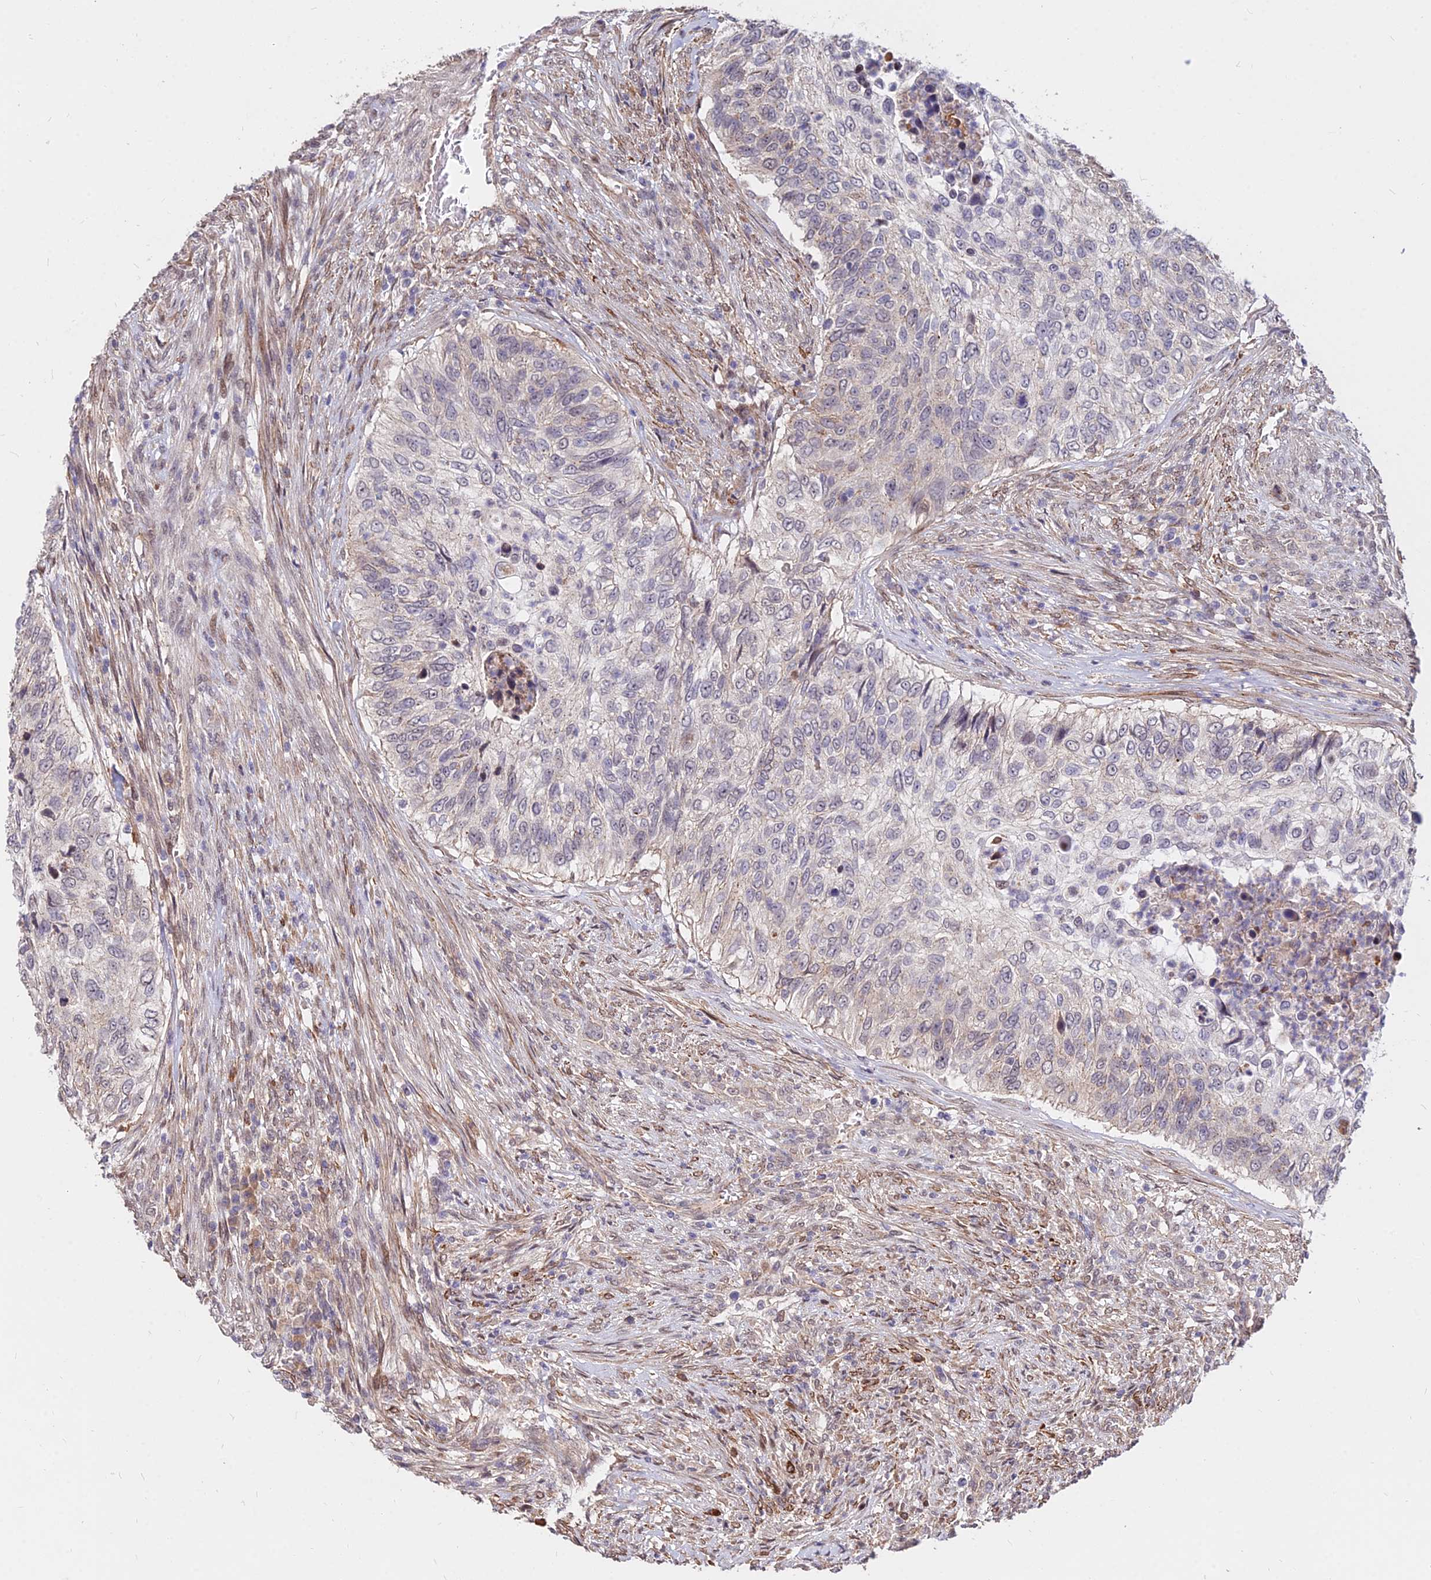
{"staining": {"intensity": "negative", "quantity": "none", "location": "none"}, "tissue": "urothelial cancer", "cell_type": "Tumor cells", "image_type": "cancer", "snomed": [{"axis": "morphology", "description": "Urothelial carcinoma, High grade"}, {"axis": "topography", "description": "Urinary bladder"}], "caption": "There is no significant staining in tumor cells of urothelial cancer.", "gene": "C11orf68", "patient": {"sex": "female", "age": 60}}